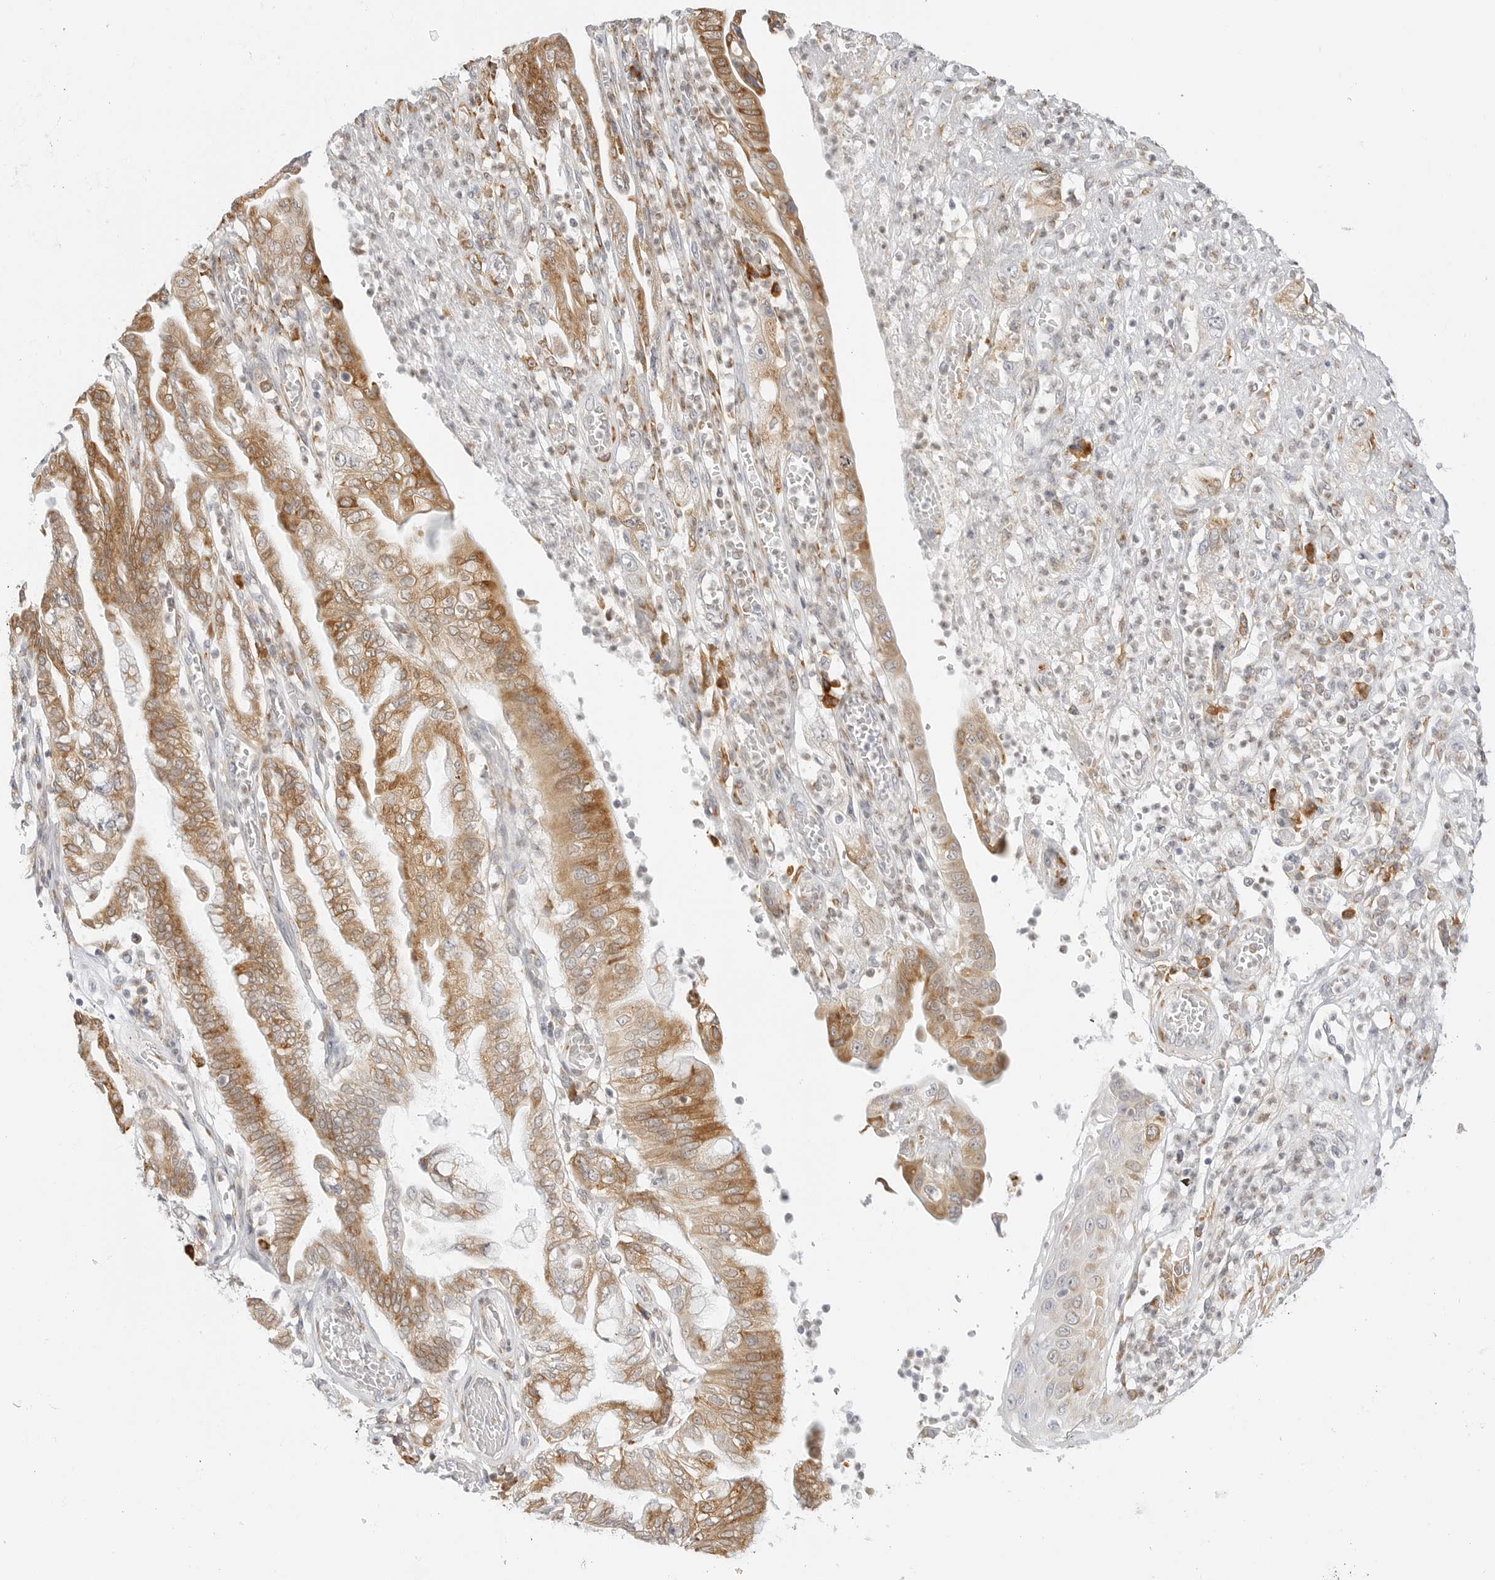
{"staining": {"intensity": "moderate", "quantity": ">75%", "location": "cytoplasmic/membranous"}, "tissue": "pancreatic cancer", "cell_type": "Tumor cells", "image_type": "cancer", "snomed": [{"axis": "morphology", "description": "Adenocarcinoma, NOS"}, {"axis": "topography", "description": "Pancreas"}], "caption": "Tumor cells show medium levels of moderate cytoplasmic/membranous expression in about >75% of cells in pancreatic cancer (adenocarcinoma).", "gene": "THEM4", "patient": {"sex": "female", "age": 73}}